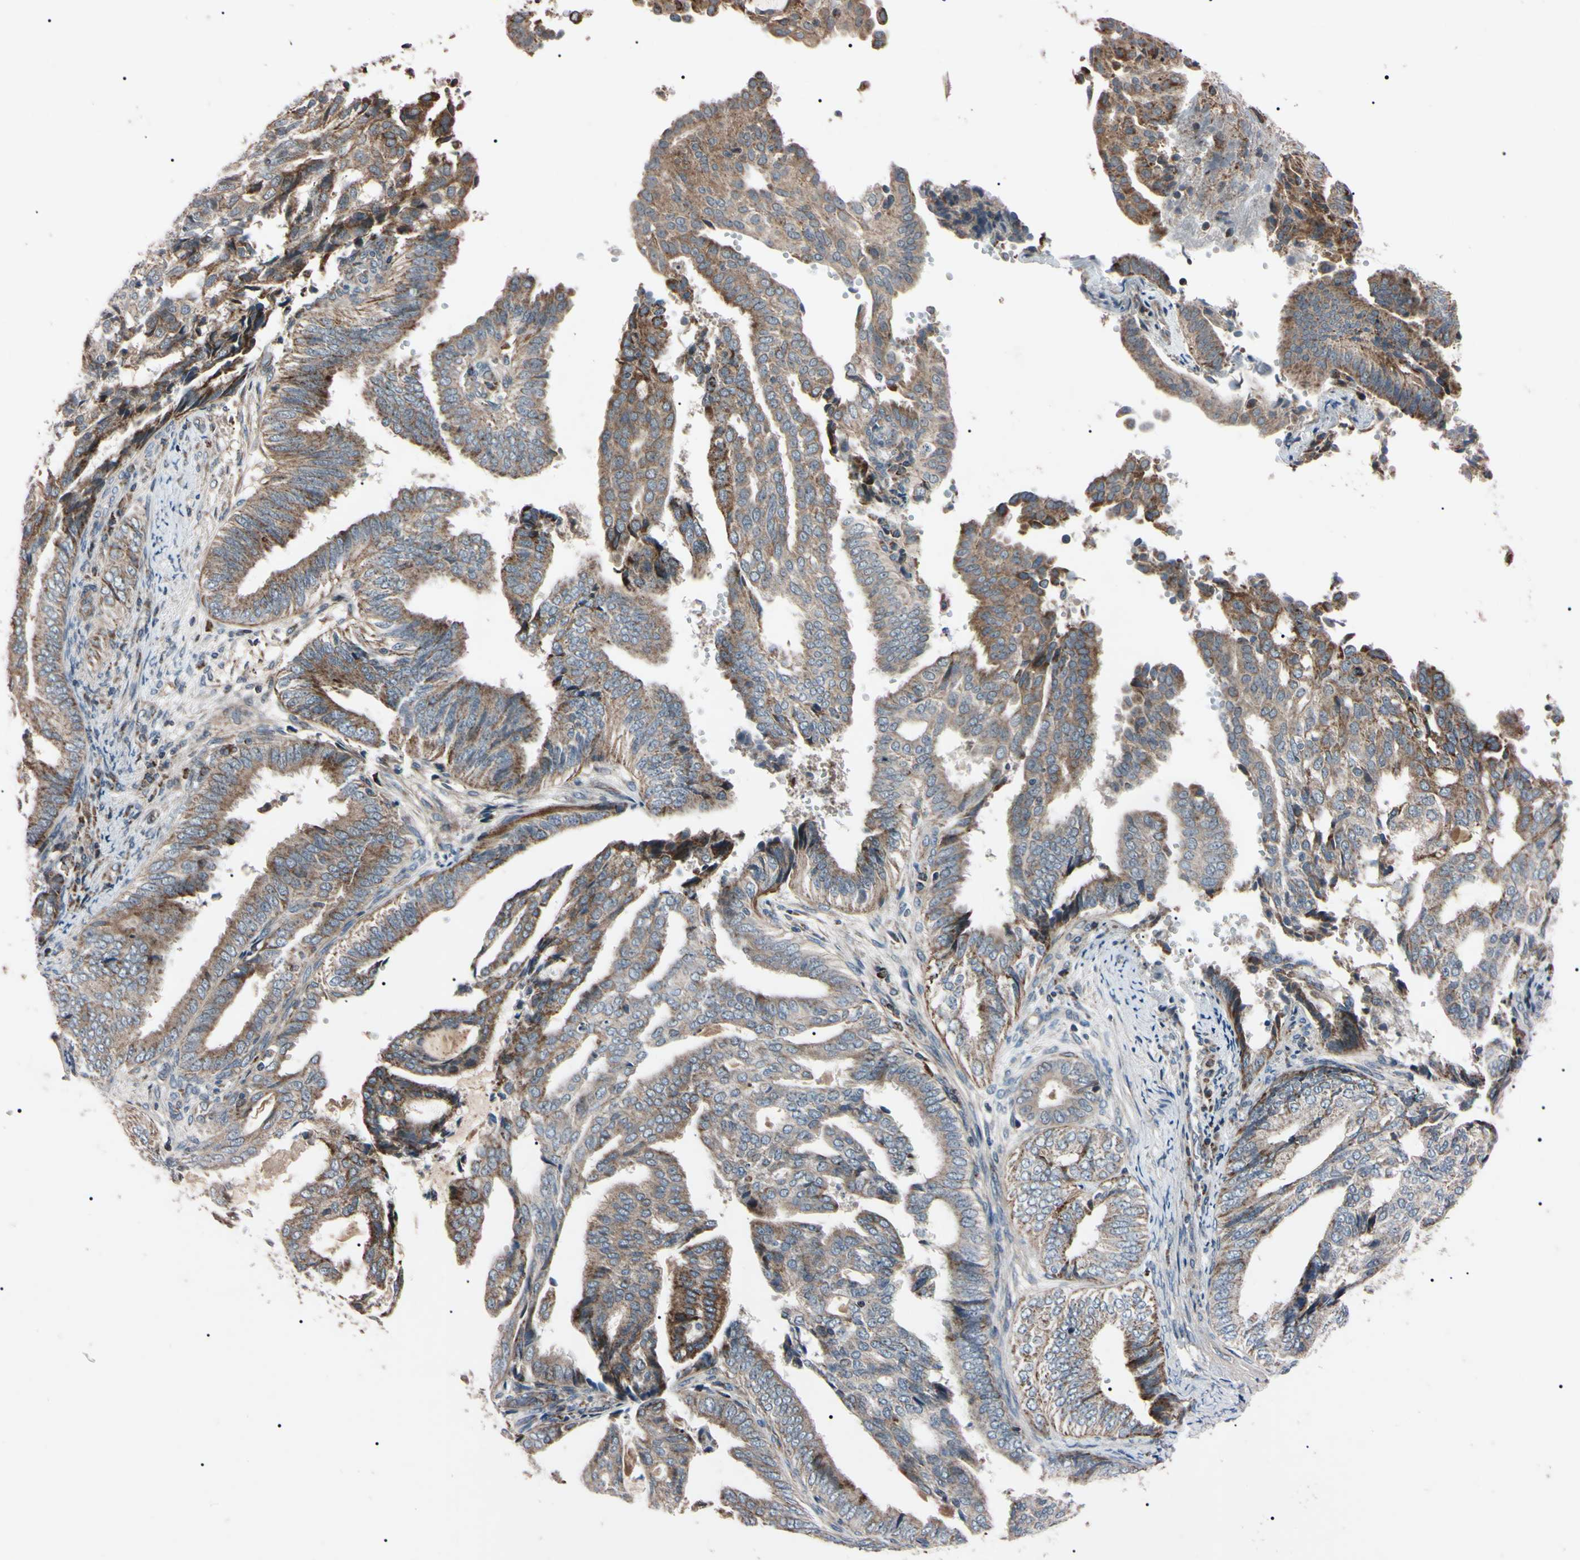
{"staining": {"intensity": "weak", "quantity": ">75%", "location": "cytoplasmic/membranous"}, "tissue": "endometrial cancer", "cell_type": "Tumor cells", "image_type": "cancer", "snomed": [{"axis": "morphology", "description": "Adenocarcinoma, NOS"}, {"axis": "topography", "description": "Endometrium"}], "caption": "Immunohistochemistry micrograph of neoplastic tissue: endometrial cancer stained using immunohistochemistry reveals low levels of weak protein expression localized specifically in the cytoplasmic/membranous of tumor cells, appearing as a cytoplasmic/membranous brown color.", "gene": "TNFRSF1A", "patient": {"sex": "female", "age": 58}}